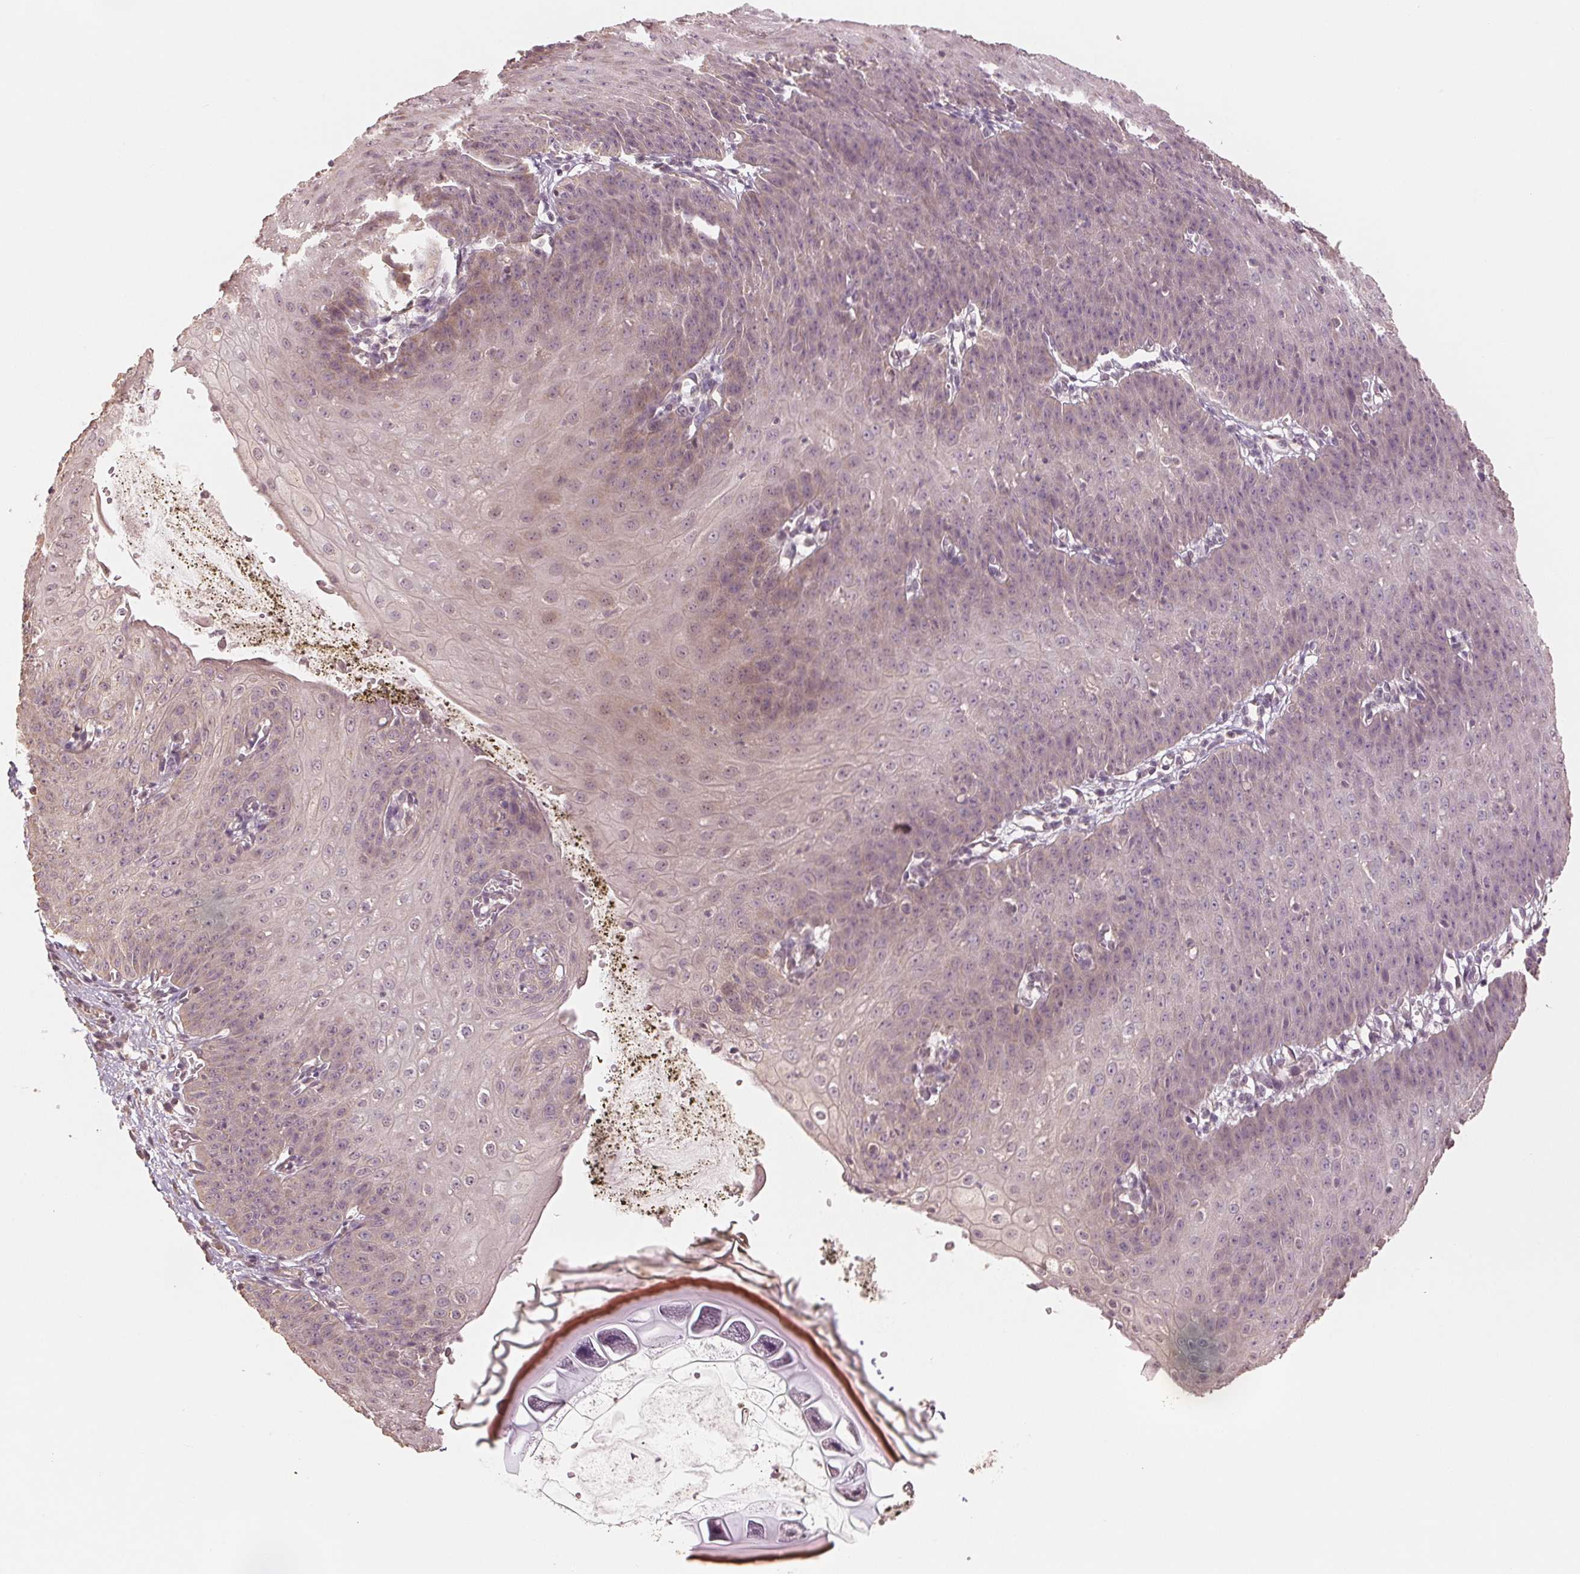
{"staining": {"intensity": "weak", "quantity": "<25%", "location": "nuclear"}, "tissue": "esophagus", "cell_type": "Squamous epithelial cells", "image_type": "normal", "snomed": [{"axis": "morphology", "description": "Normal tissue, NOS"}, {"axis": "topography", "description": "Esophagus"}], "caption": "The IHC photomicrograph has no significant staining in squamous epithelial cells of esophagus. (Brightfield microscopy of DAB (3,3'-diaminobenzidine) IHC at high magnification).", "gene": "COX14", "patient": {"sex": "male", "age": 71}}